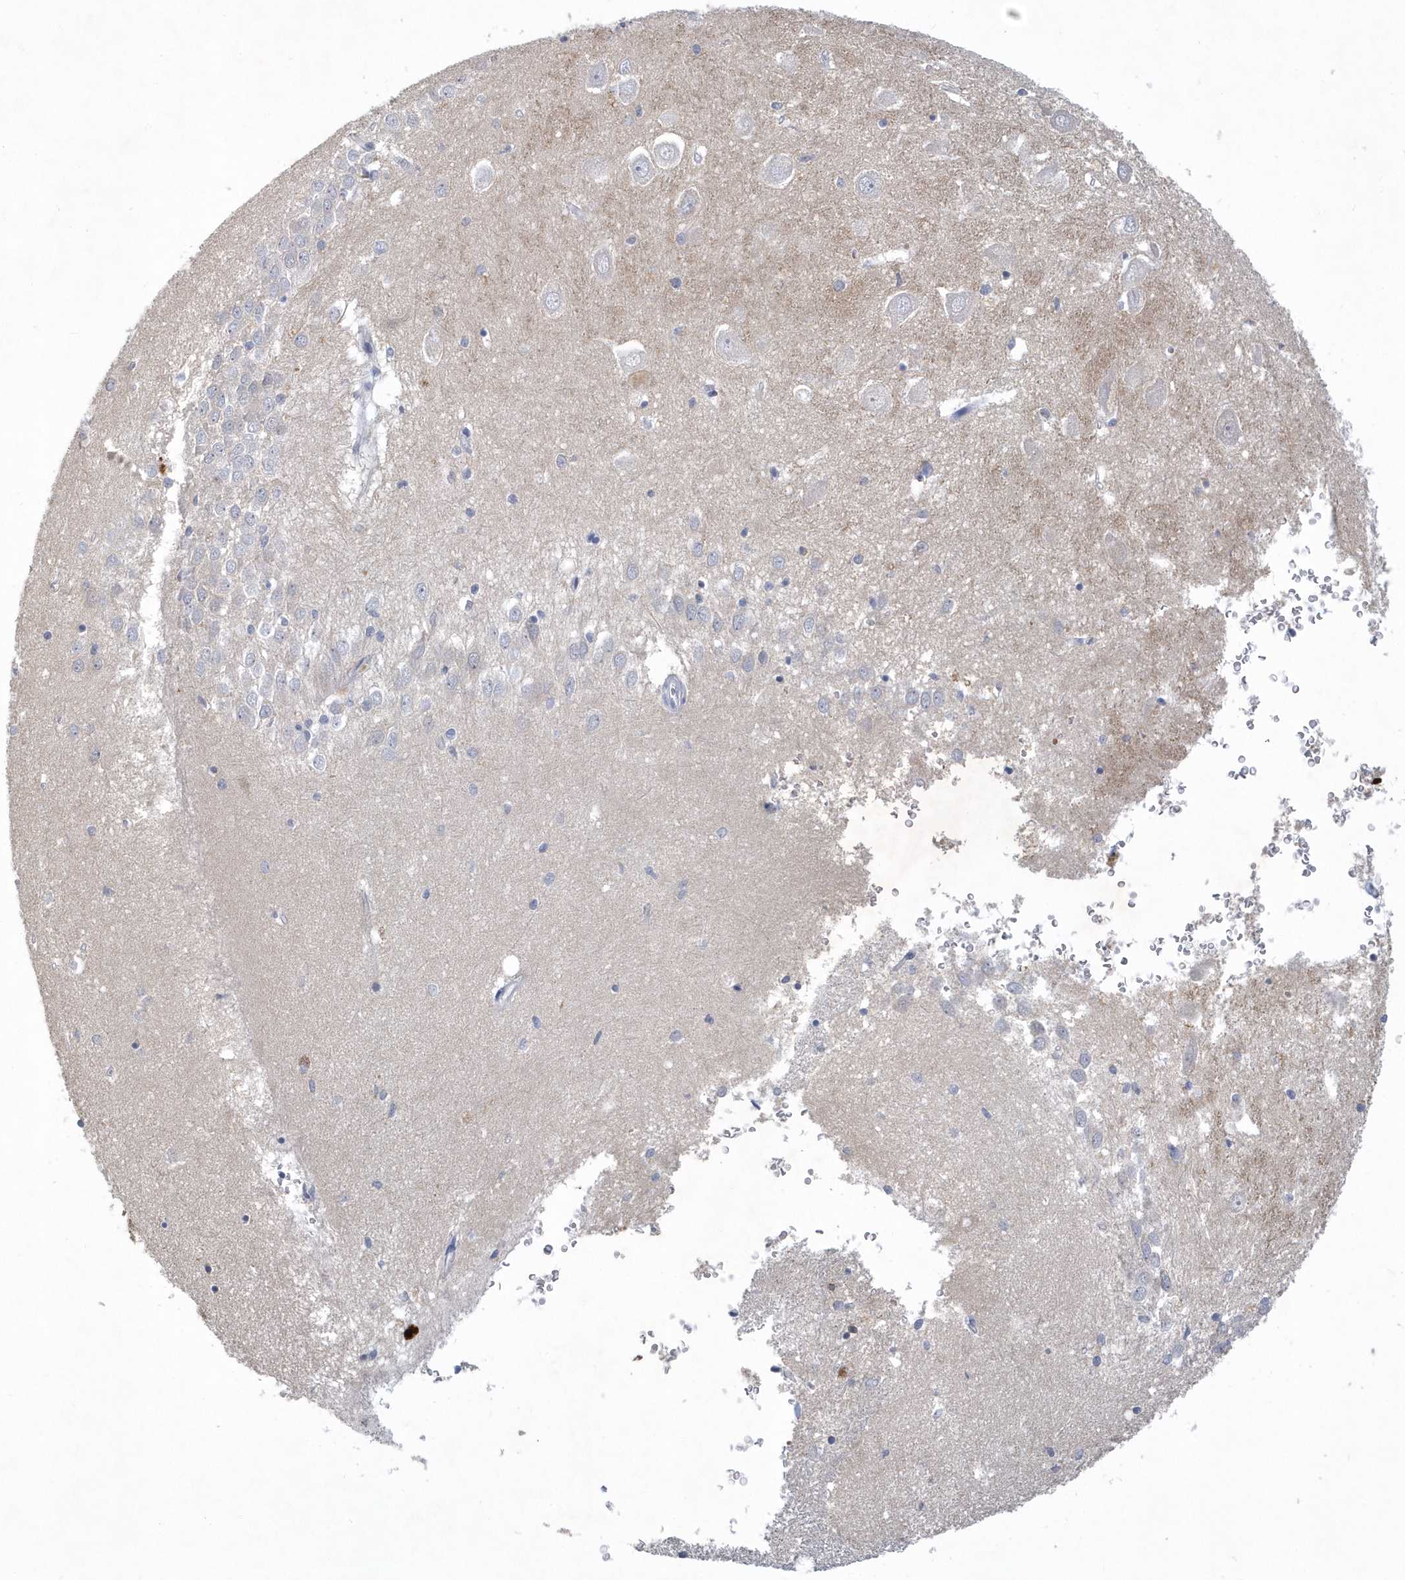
{"staining": {"intensity": "negative", "quantity": "none", "location": "none"}, "tissue": "hippocampus", "cell_type": "Glial cells", "image_type": "normal", "snomed": [{"axis": "morphology", "description": "Normal tissue, NOS"}, {"axis": "topography", "description": "Hippocampus"}], "caption": "The image shows no significant expression in glial cells of hippocampus.", "gene": "SRGAP3", "patient": {"sex": "female", "age": 64}}